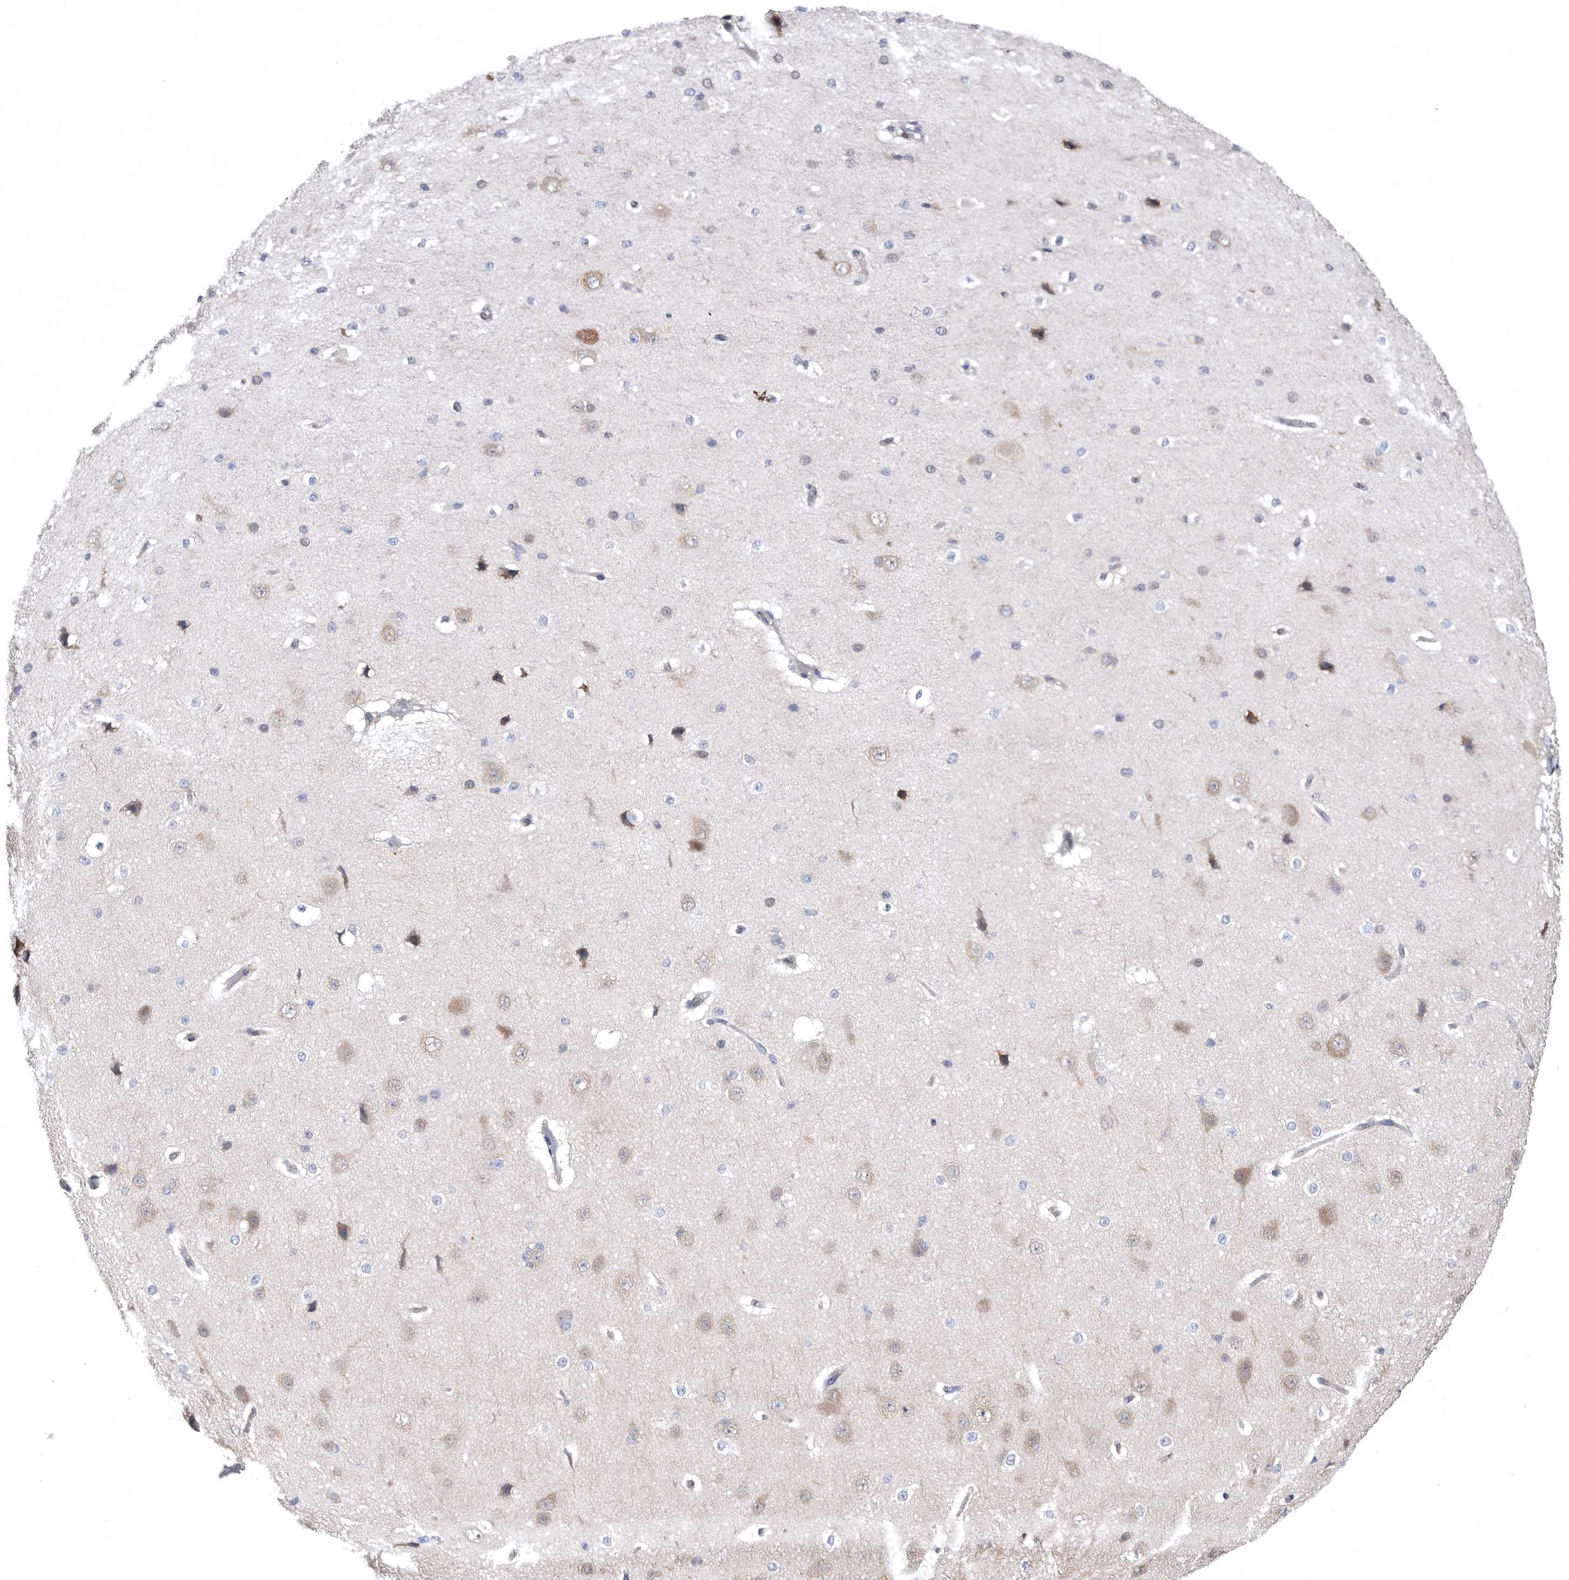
{"staining": {"intensity": "negative", "quantity": "none", "location": "none"}, "tissue": "cerebral cortex", "cell_type": "Endothelial cells", "image_type": "normal", "snomed": [{"axis": "morphology", "description": "Normal tissue, NOS"}, {"axis": "morphology", "description": "Developmental malformation"}, {"axis": "topography", "description": "Cerebral cortex"}], "caption": "Immunohistochemical staining of benign cerebral cortex displays no significant expression in endothelial cells. The staining is performed using DAB (3,3'-diaminobenzidine) brown chromogen with nuclei counter-stained in using hematoxylin.", "gene": "CCT4", "patient": {"sex": "female", "age": 30}}